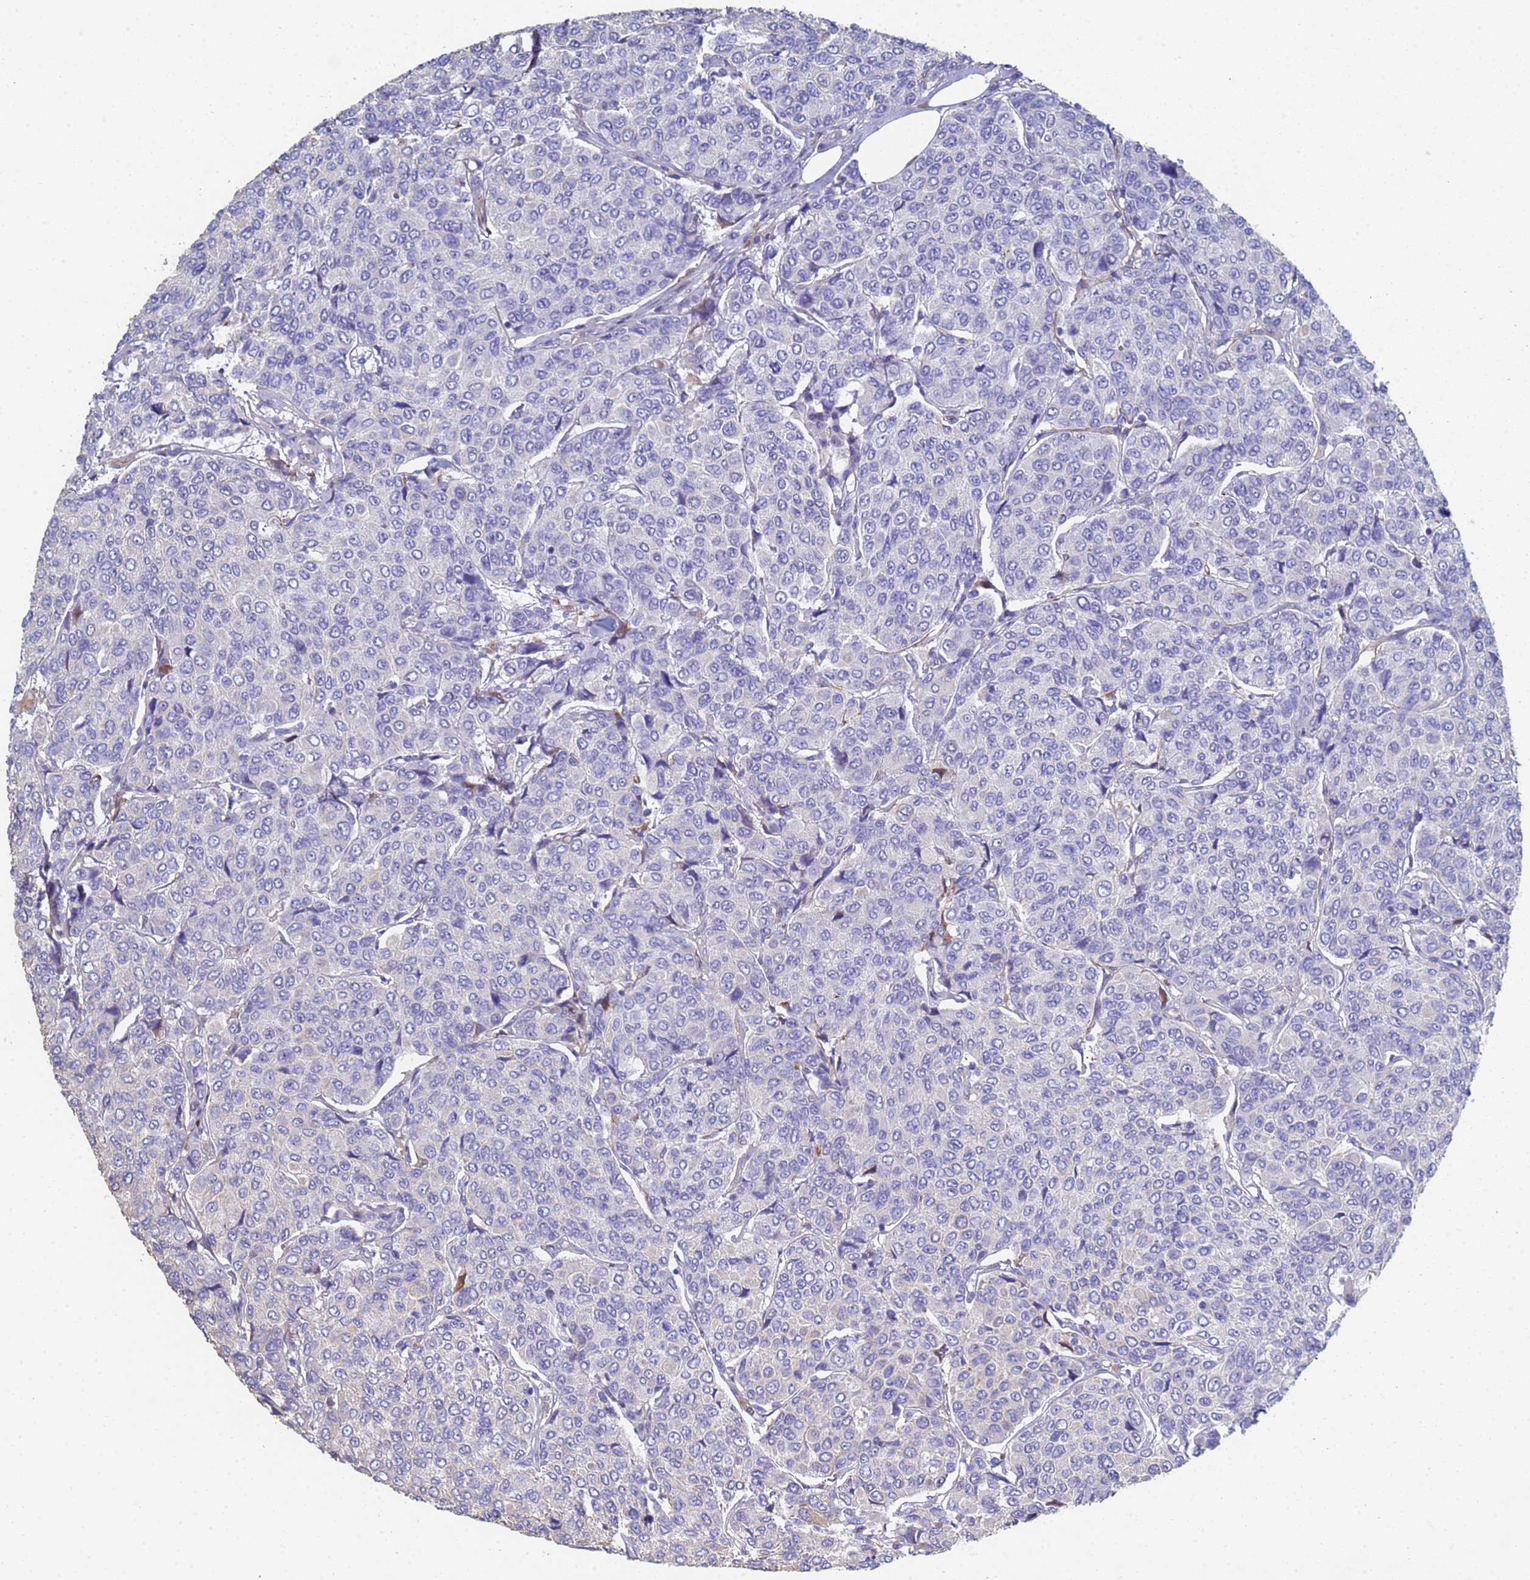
{"staining": {"intensity": "negative", "quantity": "none", "location": "none"}, "tissue": "breast cancer", "cell_type": "Tumor cells", "image_type": "cancer", "snomed": [{"axis": "morphology", "description": "Duct carcinoma"}, {"axis": "topography", "description": "Breast"}], "caption": "This is an IHC image of breast cancer (intraductal carcinoma). There is no positivity in tumor cells.", "gene": "ABCA8", "patient": {"sex": "female", "age": 55}}